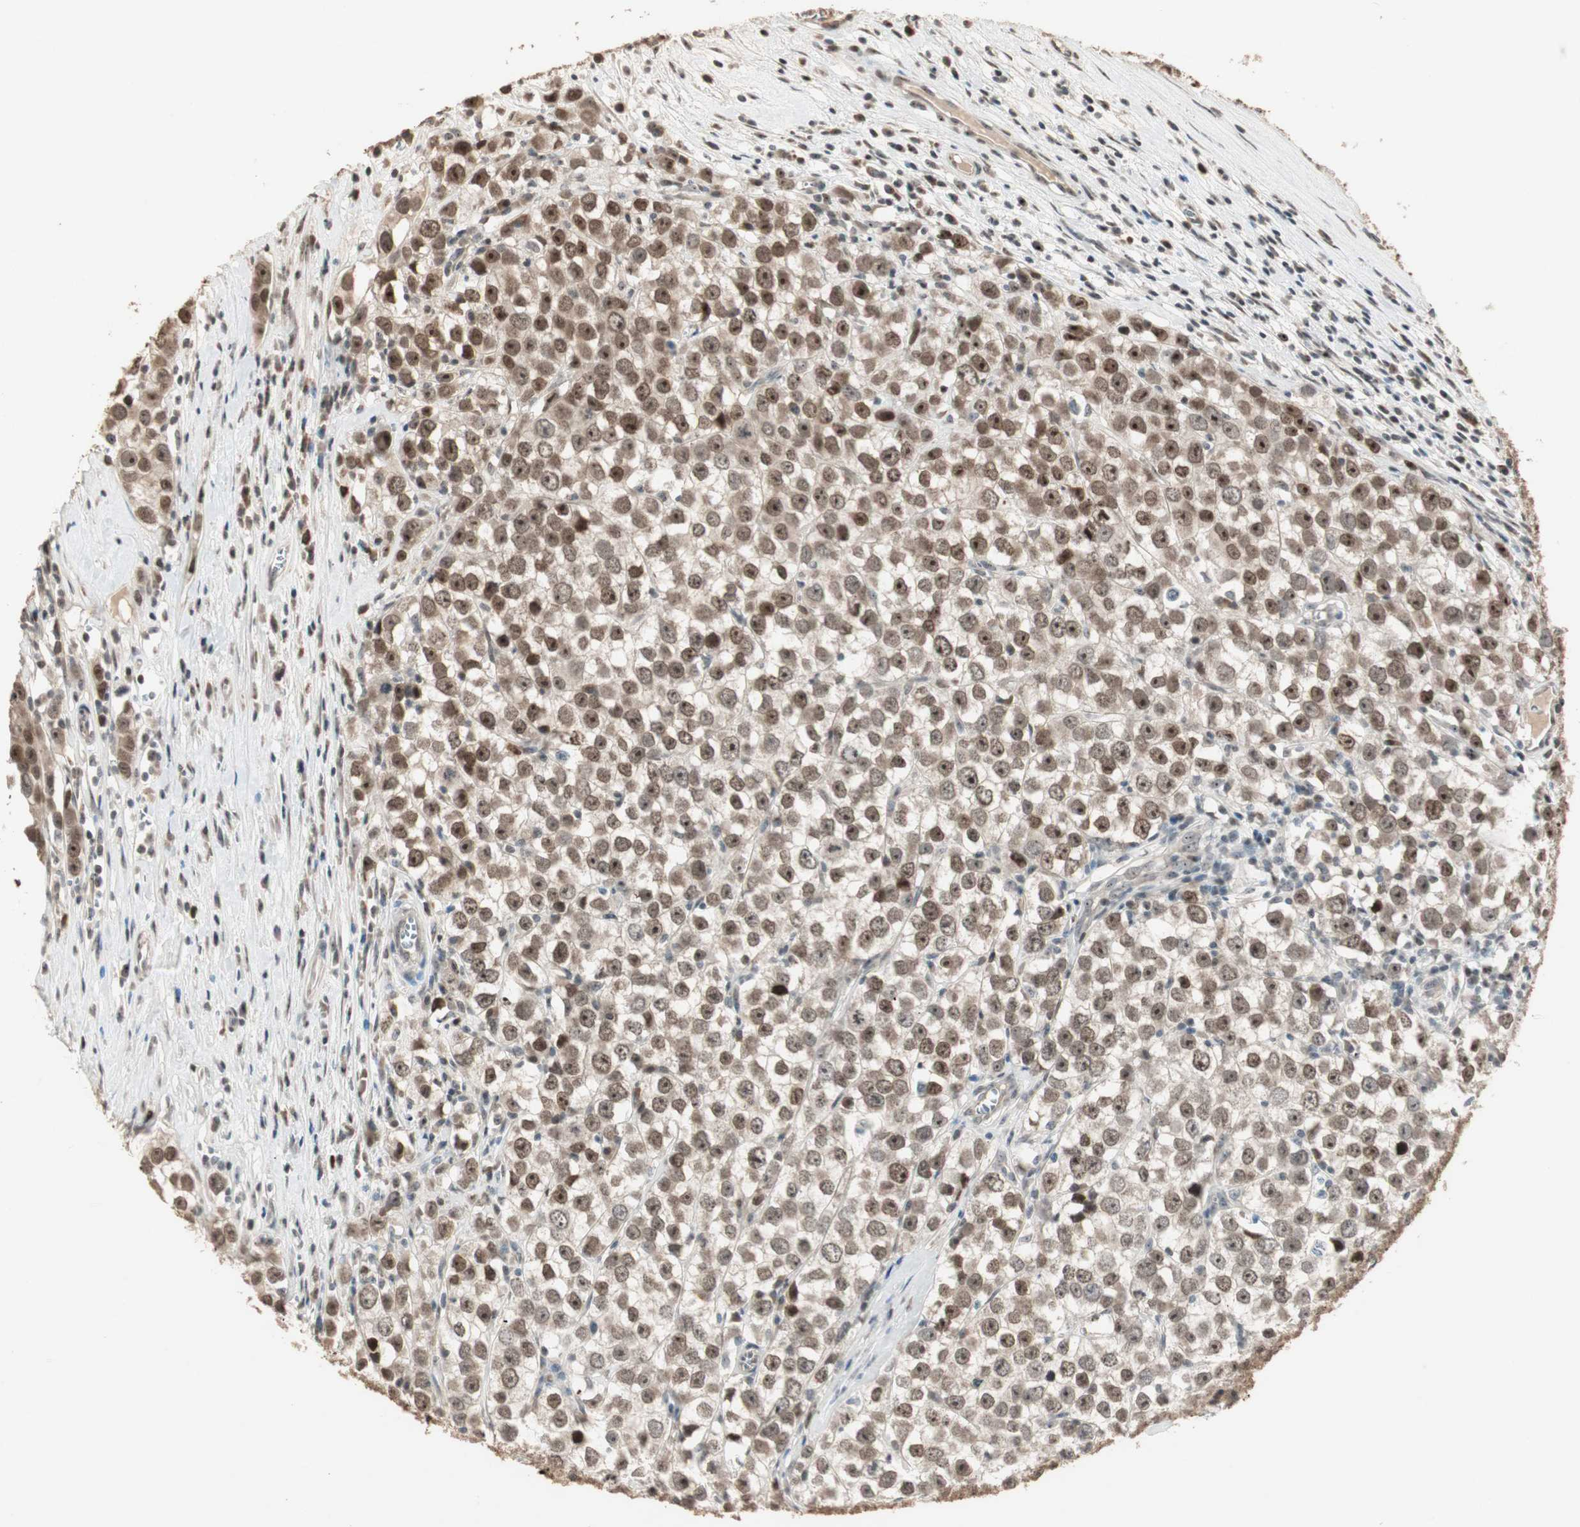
{"staining": {"intensity": "moderate", "quantity": ">75%", "location": "nuclear"}, "tissue": "testis cancer", "cell_type": "Tumor cells", "image_type": "cancer", "snomed": [{"axis": "morphology", "description": "Seminoma, NOS"}, {"axis": "morphology", "description": "Carcinoma, Embryonal, NOS"}, {"axis": "topography", "description": "Testis"}], "caption": "Immunohistochemical staining of human testis cancer reveals medium levels of moderate nuclear protein positivity in approximately >75% of tumor cells.", "gene": "ETV4", "patient": {"sex": "male", "age": 52}}